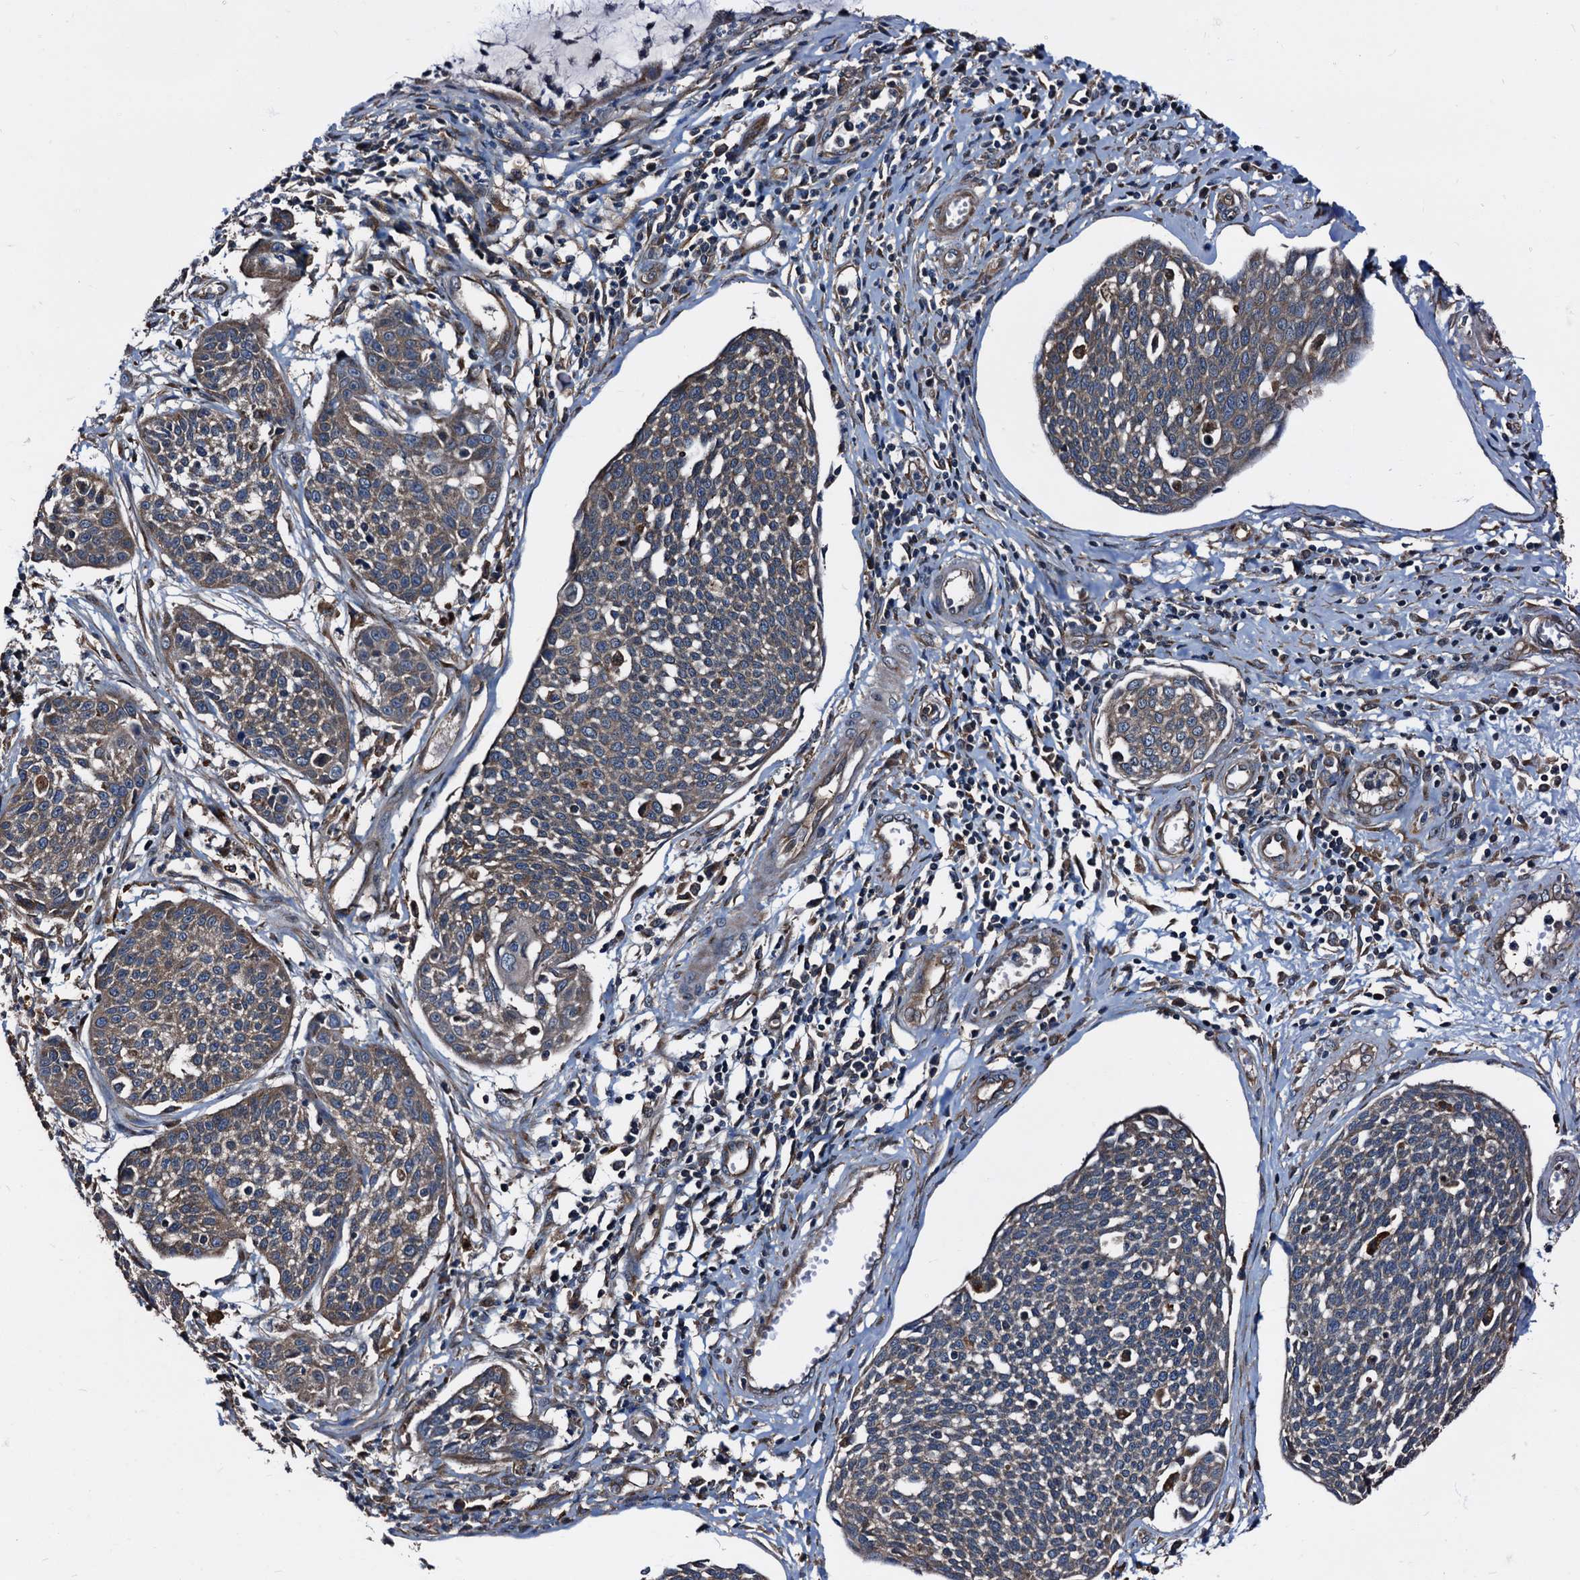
{"staining": {"intensity": "weak", "quantity": "25%-75%", "location": "cytoplasmic/membranous"}, "tissue": "cervical cancer", "cell_type": "Tumor cells", "image_type": "cancer", "snomed": [{"axis": "morphology", "description": "Squamous cell carcinoma, NOS"}, {"axis": "topography", "description": "Cervix"}], "caption": "Immunohistochemical staining of cervical cancer (squamous cell carcinoma) reveals low levels of weak cytoplasmic/membranous expression in approximately 25%-75% of tumor cells.", "gene": "PEX5", "patient": {"sex": "female", "age": 34}}